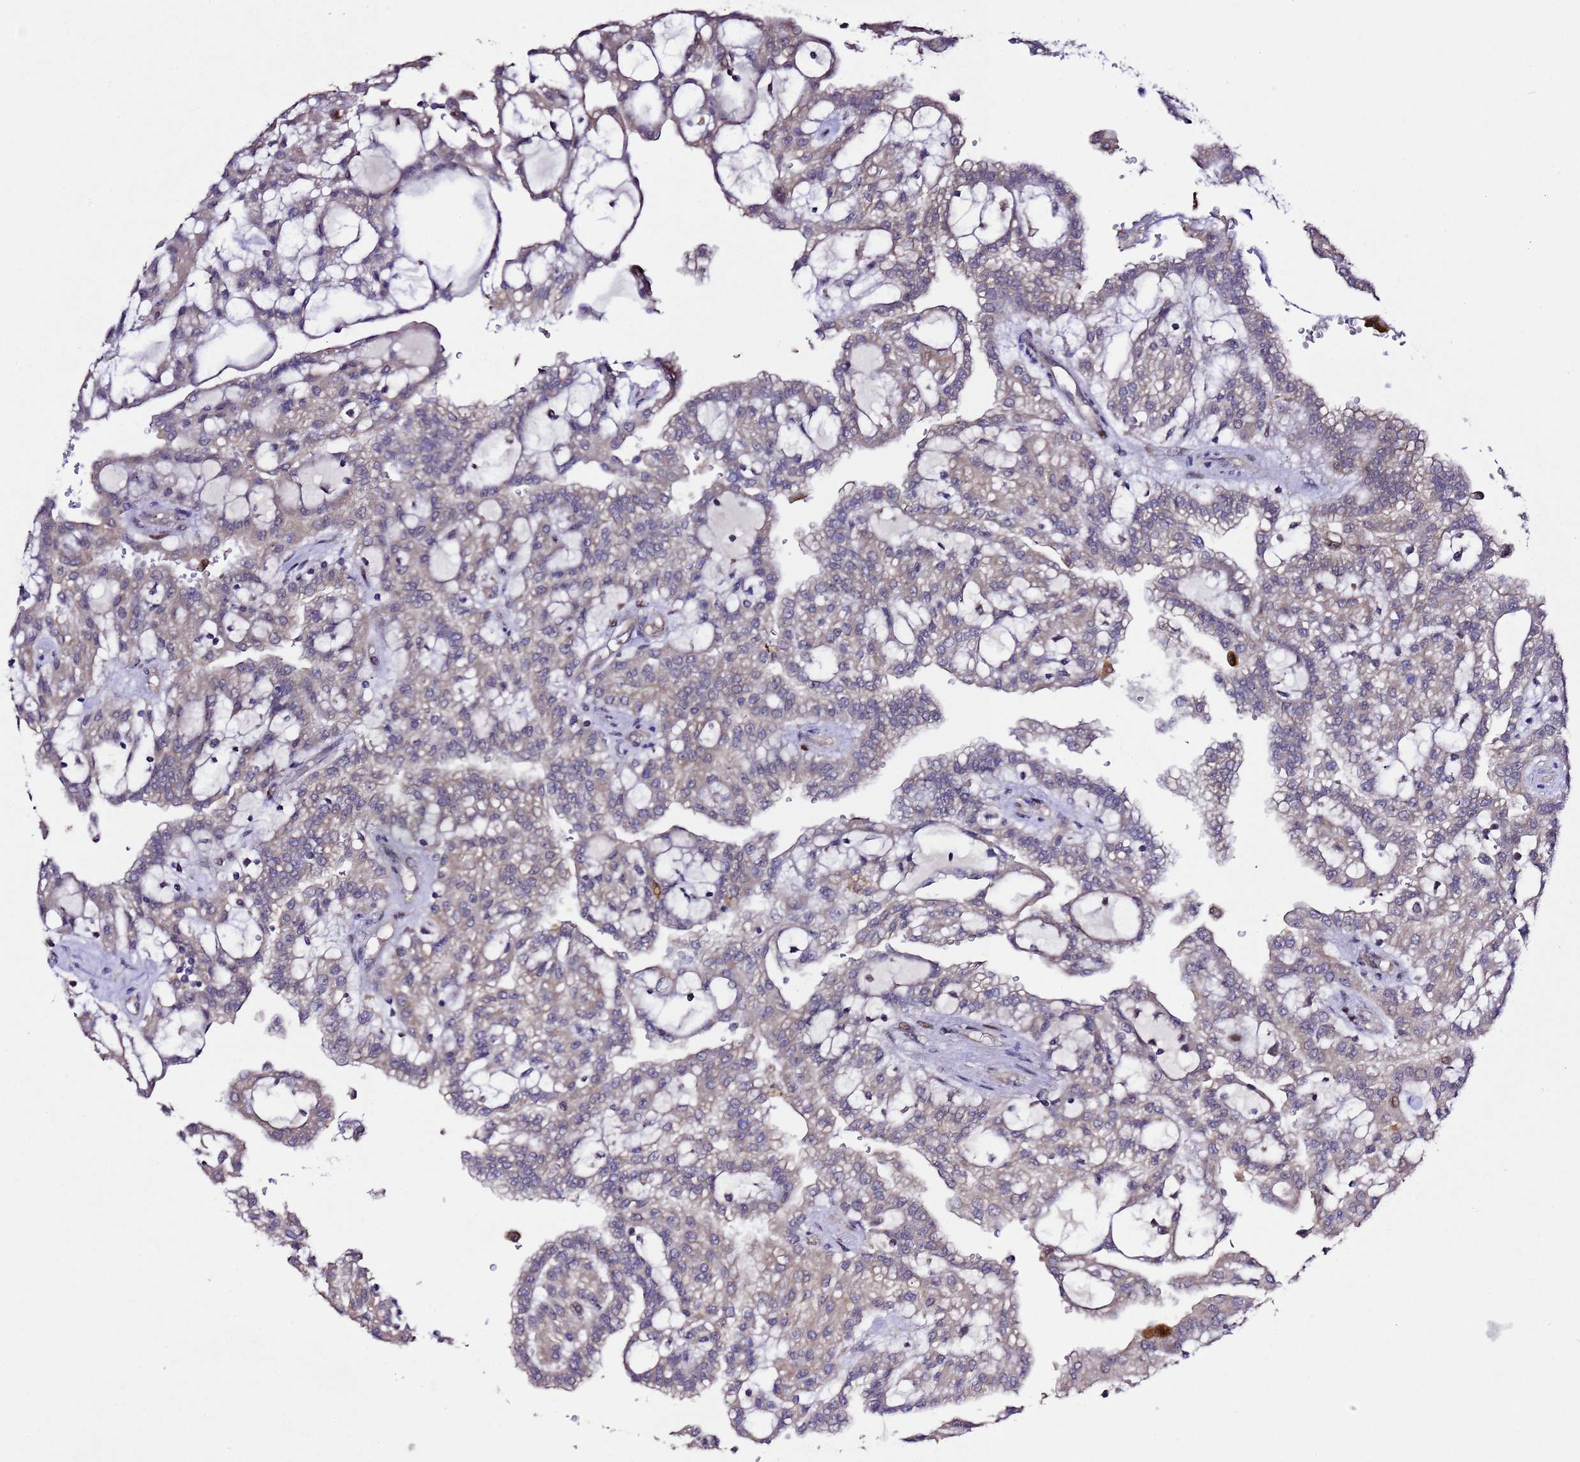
{"staining": {"intensity": "negative", "quantity": "none", "location": "none"}, "tissue": "renal cancer", "cell_type": "Tumor cells", "image_type": "cancer", "snomed": [{"axis": "morphology", "description": "Adenocarcinoma, NOS"}, {"axis": "topography", "description": "Kidney"}], "caption": "Protein analysis of renal cancer (adenocarcinoma) displays no significant staining in tumor cells.", "gene": "ALG3", "patient": {"sex": "male", "age": 63}}